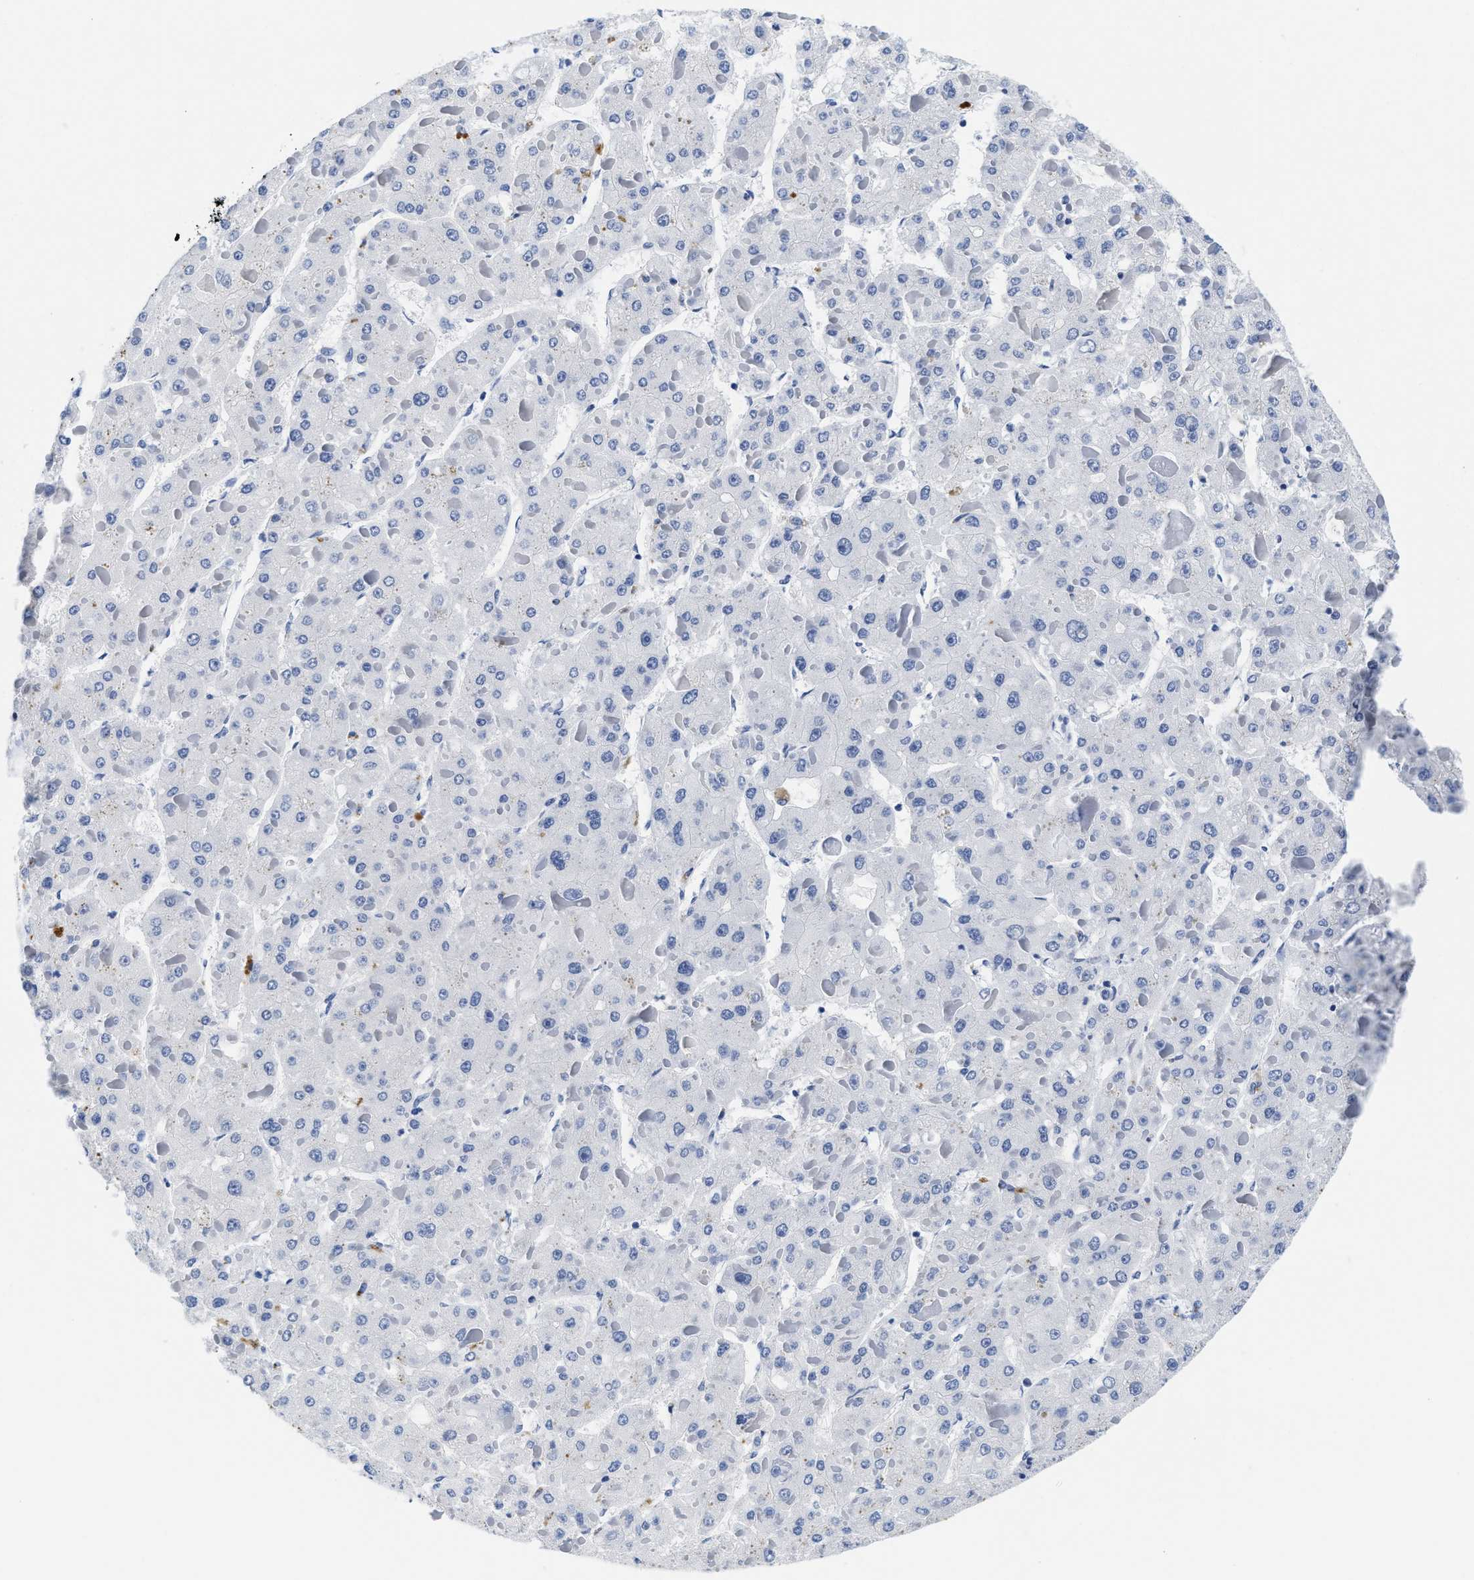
{"staining": {"intensity": "negative", "quantity": "none", "location": "none"}, "tissue": "liver cancer", "cell_type": "Tumor cells", "image_type": "cancer", "snomed": [{"axis": "morphology", "description": "Carcinoma, Hepatocellular, NOS"}, {"axis": "topography", "description": "Liver"}], "caption": "An IHC micrograph of liver cancer (hepatocellular carcinoma) is shown. There is no staining in tumor cells of liver cancer (hepatocellular carcinoma).", "gene": "TTC3", "patient": {"sex": "female", "age": 73}}